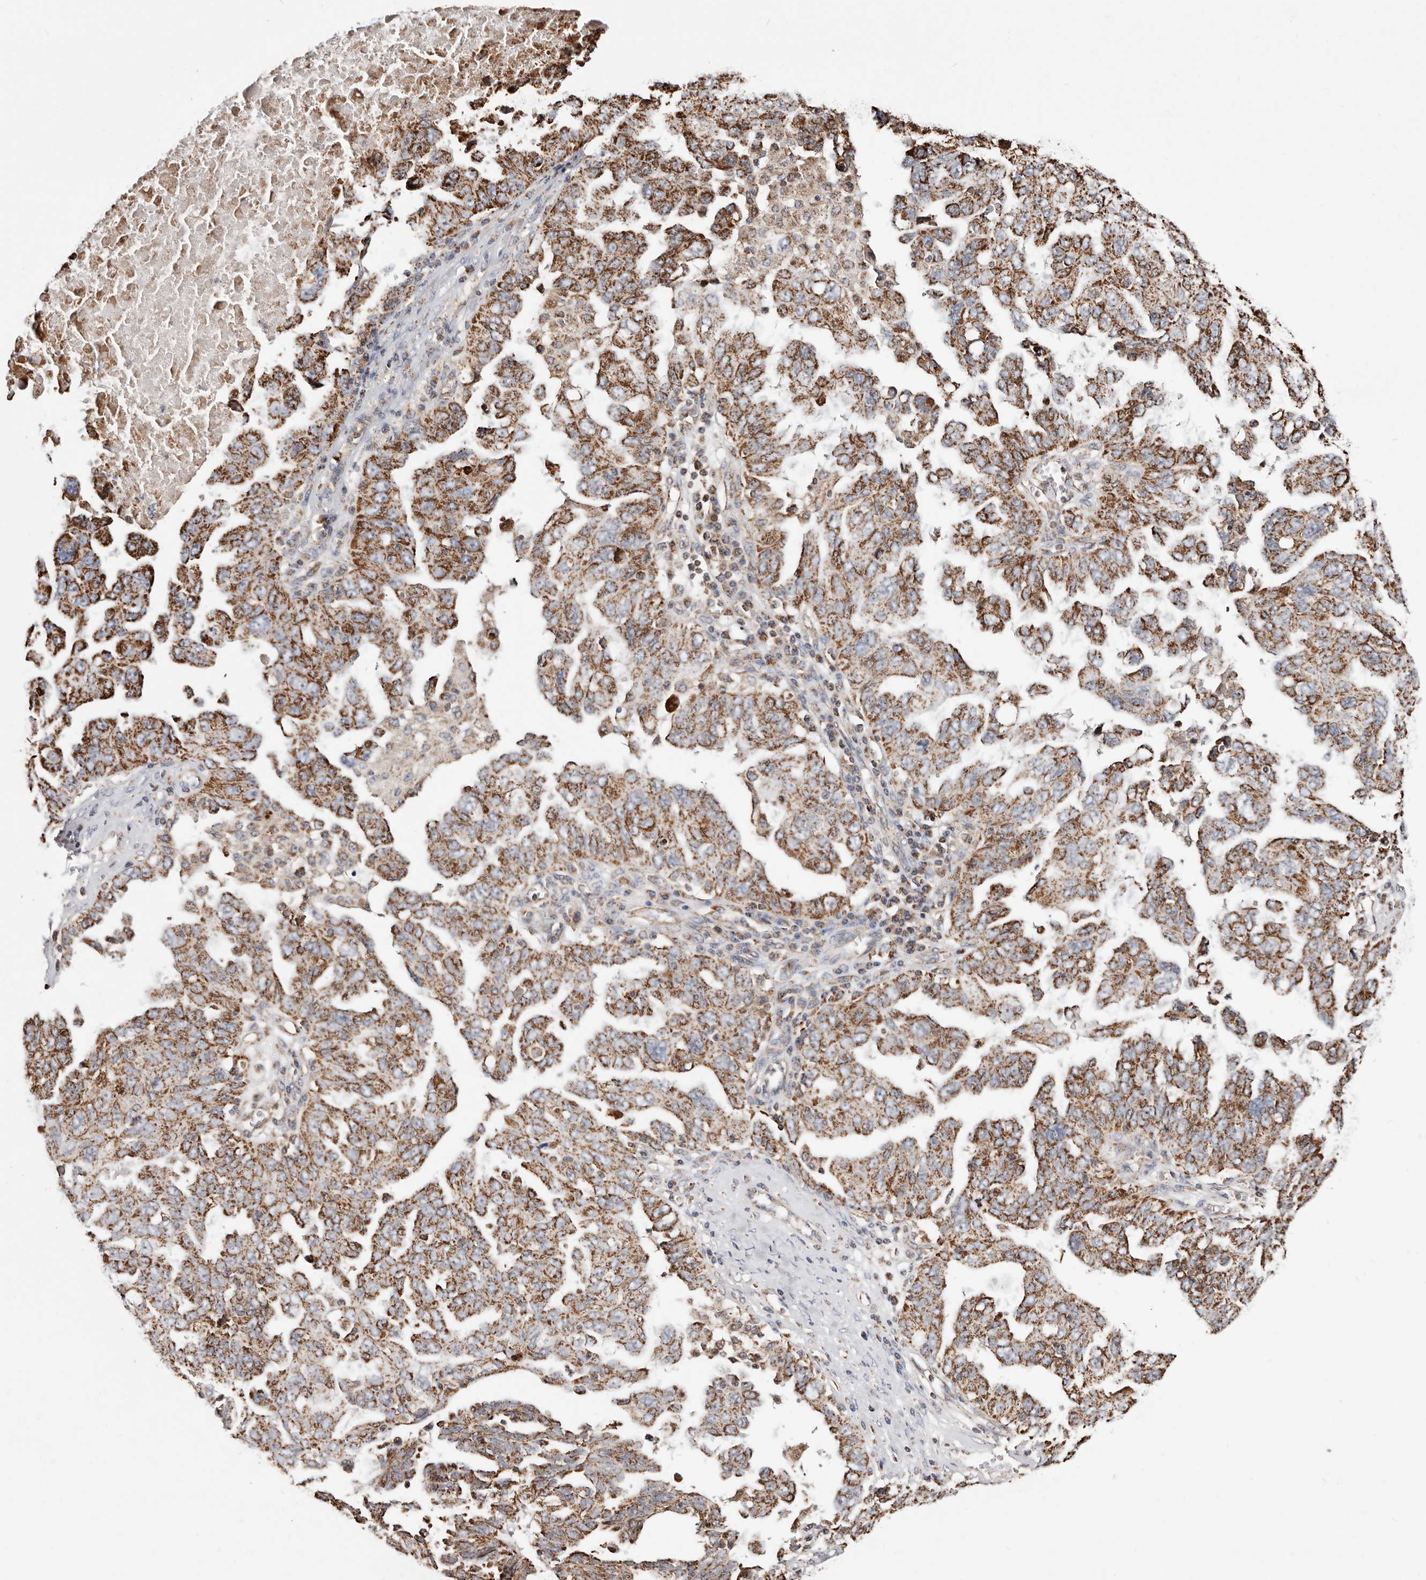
{"staining": {"intensity": "strong", "quantity": ">75%", "location": "cytoplasmic/membranous"}, "tissue": "ovarian cancer", "cell_type": "Tumor cells", "image_type": "cancer", "snomed": [{"axis": "morphology", "description": "Carcinoma, endometroid"}, {"axis": "topography", "description": "Ovary"}], "caption": "Human ovarian endometroid carcinoma stained for a protein (brown) displays strong cytoplasmic/membranous positive expression in about >75% of tumor cells.", "gene": "PRKACB", "patient": {"sex": "female", "age": 62}}